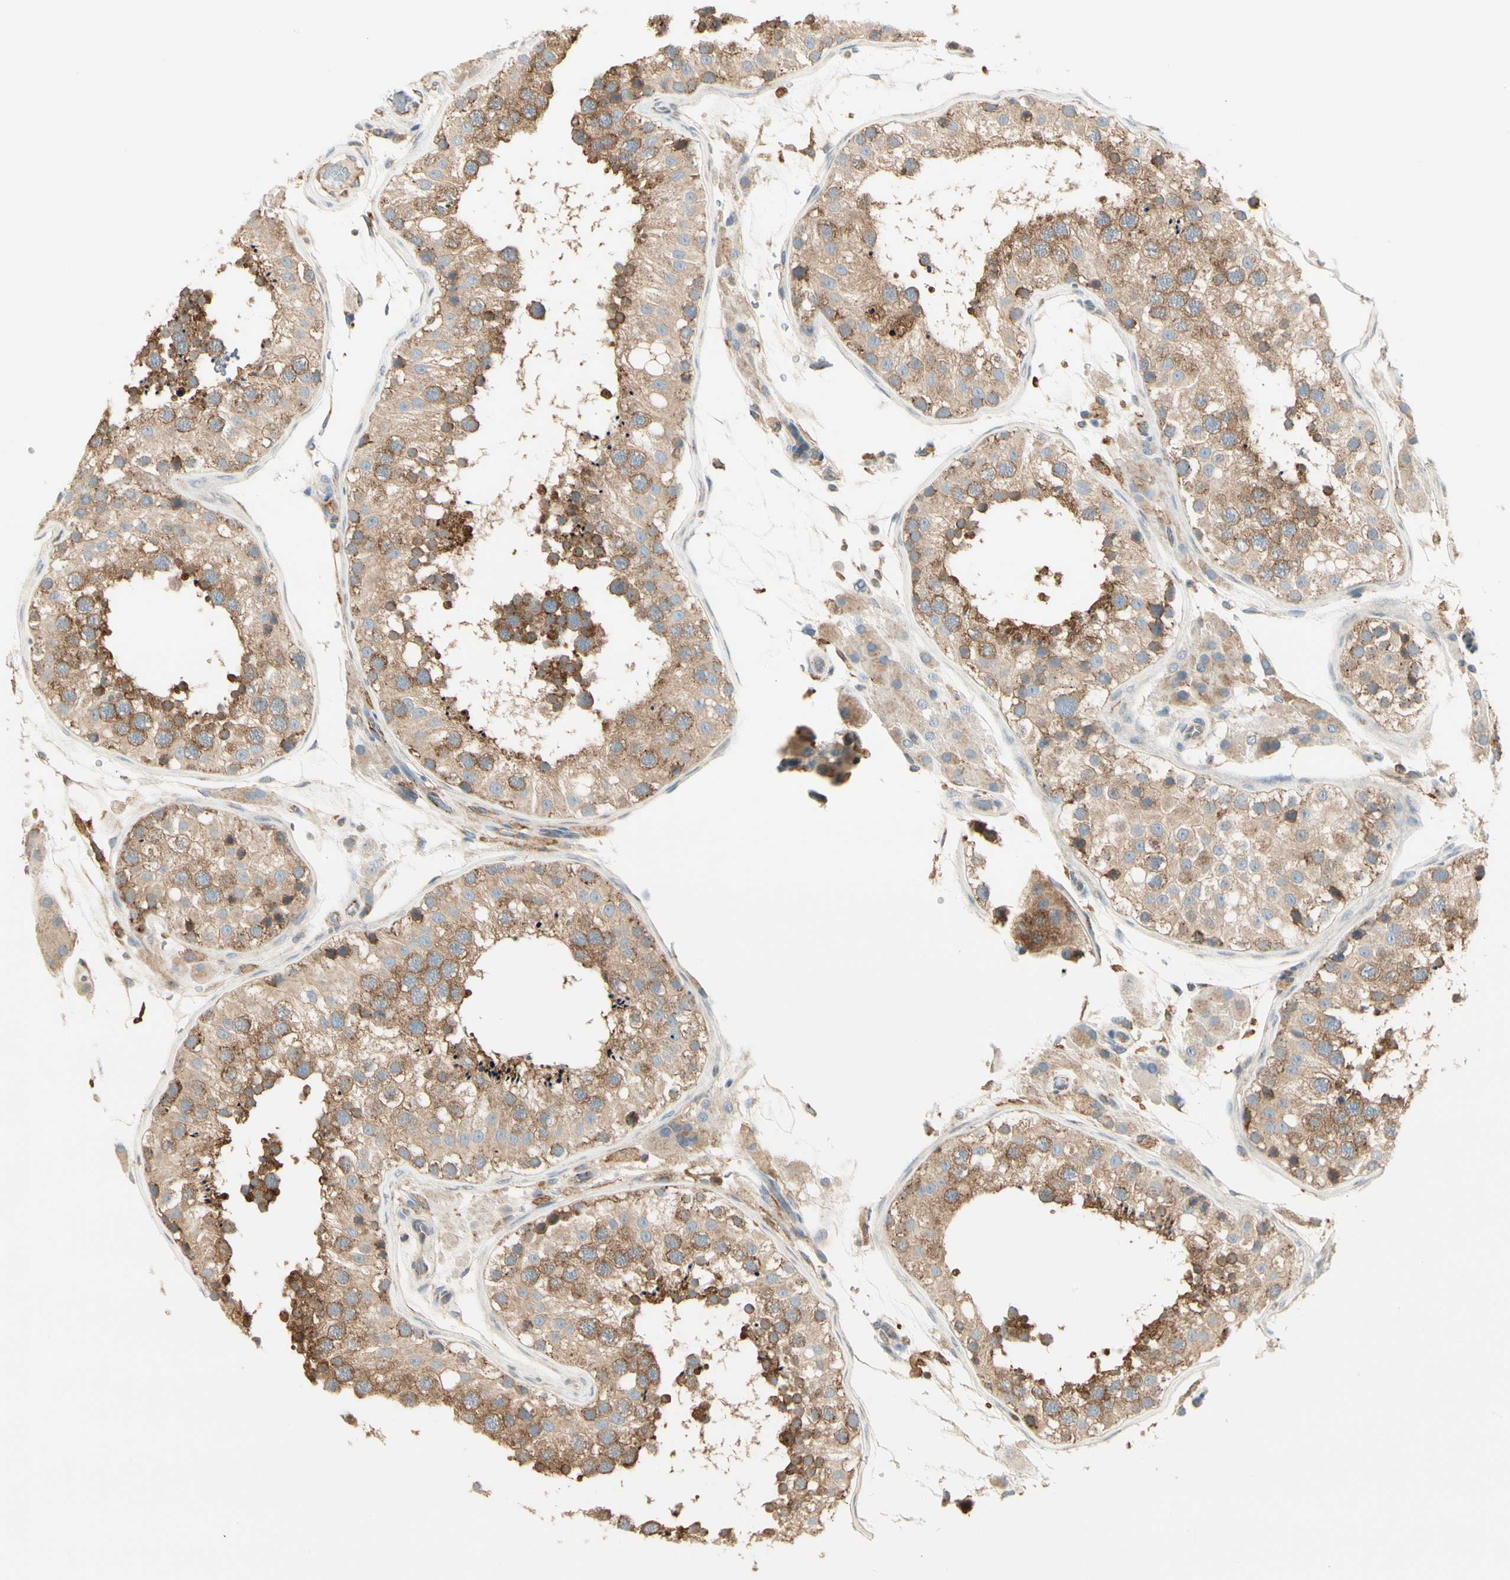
{"staining": {"intensity": "moderate", "quantity": ">75%", "location": "cytoplasmic/membranous"}, "tissue": "testis", "cell_type": "Cells in seminiferous ducts", "image_type": "normal", "snomed": [{"axis": "morphology", "description": "Normal tissue, NOS"}, {"axis": "topography", "description": "Testis"}, {"axis": "topography", "description": "Epididymis"}], "caption": "An image showing moderate cytoplasmic/membranous positivity in approximately >75% of cells in seminiferous ducts in benign testis, as visualized by brown immunohistochemical staining.", "gene": "AGFG1", "patient": {"sex": "male", "age": 26}}